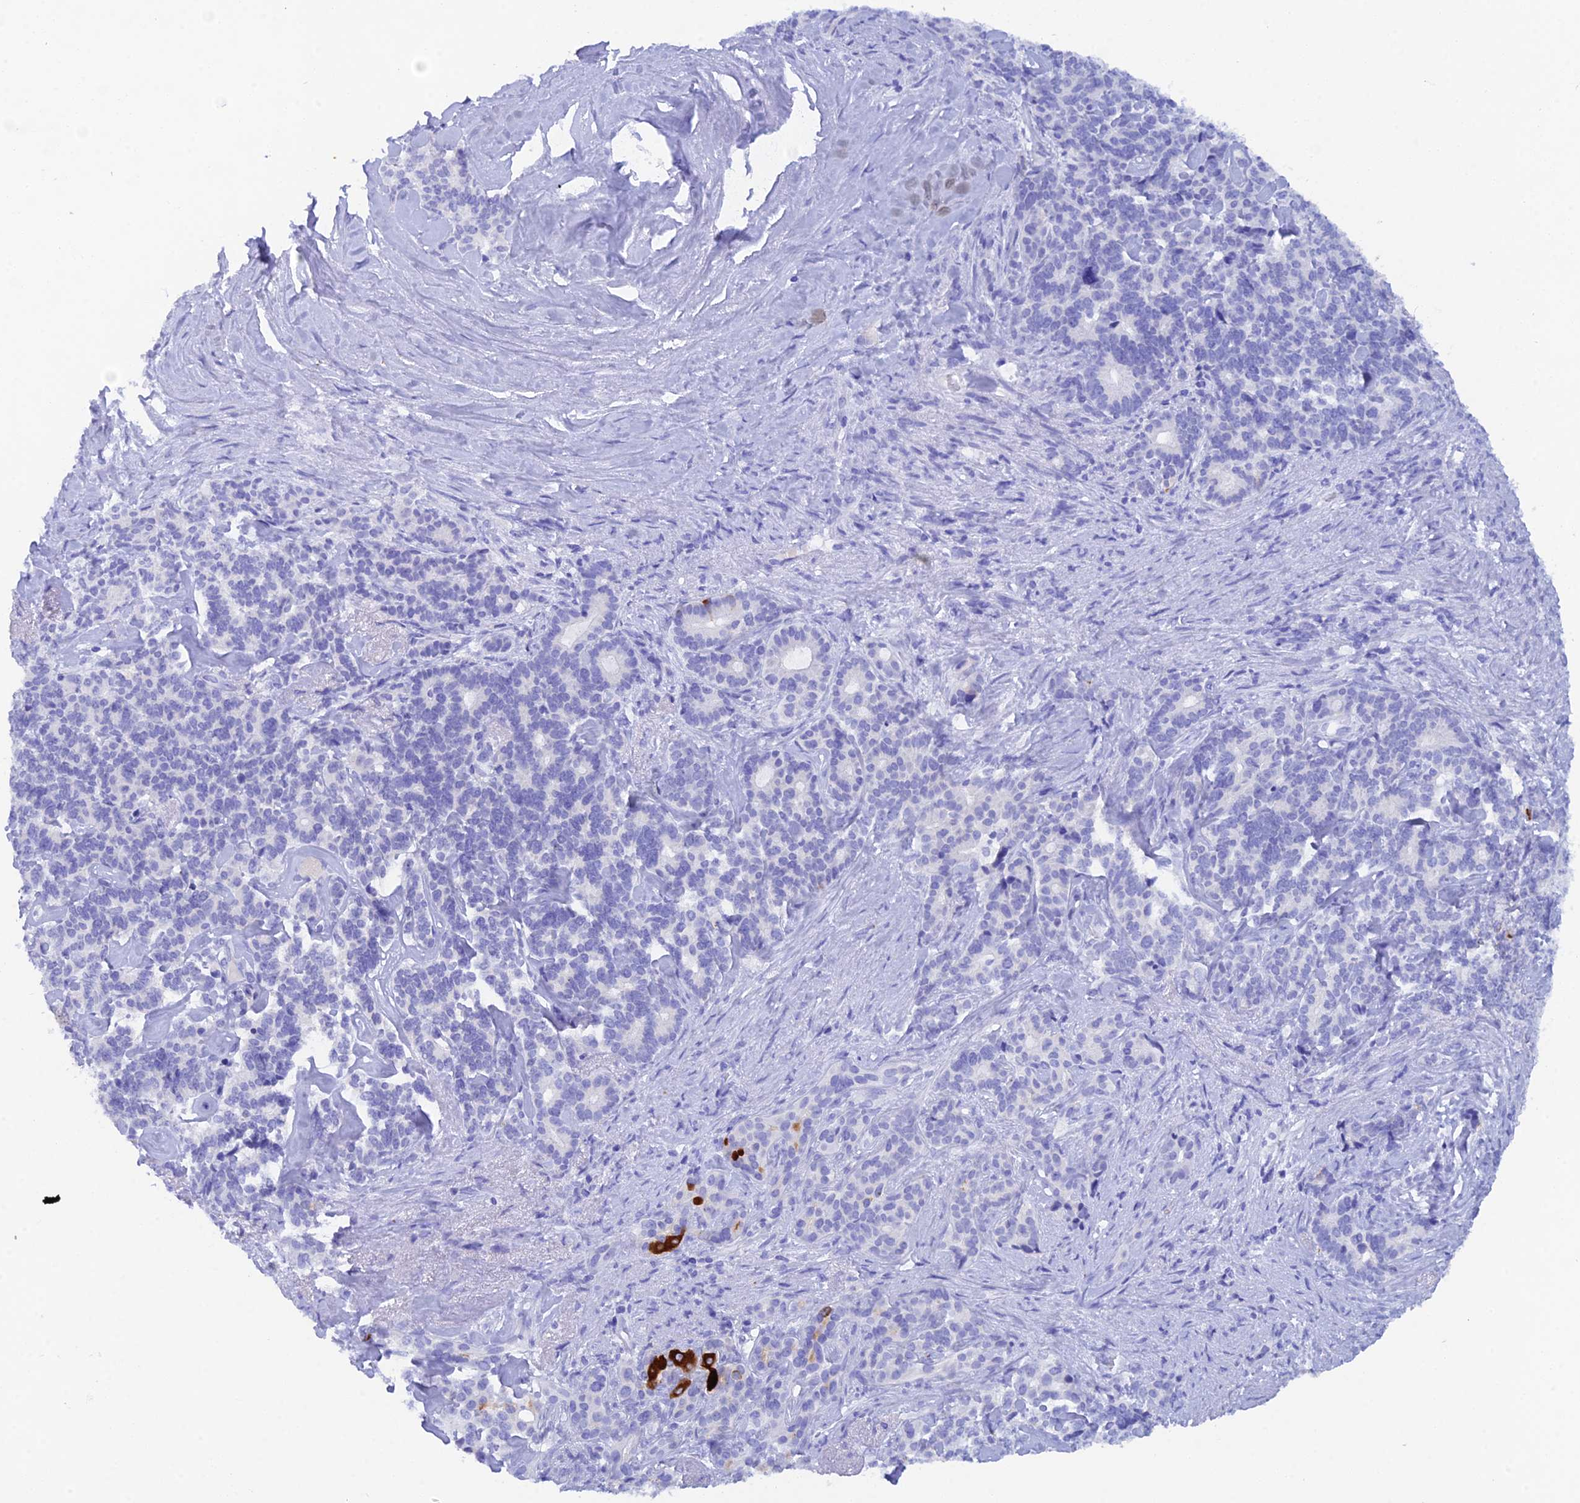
{"staining": {"intensity": "strong", "quantity": "<25%", "location": "cytoplasmic/membranous"}, "tissue": "pancreatic cancer", "cell_type": "Tumor cells", "image_type": "cancer", "snomed": [{"axis": "morphology", "description": "Adenocarcinoma, NOS"}, {"axis": "topography", "description": "Pancreas"}], "caption": "The immunohistochemical stain labels strong cytoplasmic/membranous expression in tumor cells of pancreatic cancer (adenocarcinoma) tissue. The staining was performed using DAB, with brown indicating positive protein expression. Nuclei are stained blue with hematoxylin.", "gene": "REG1A", "patient": {"sex": "female", "age": 74}}